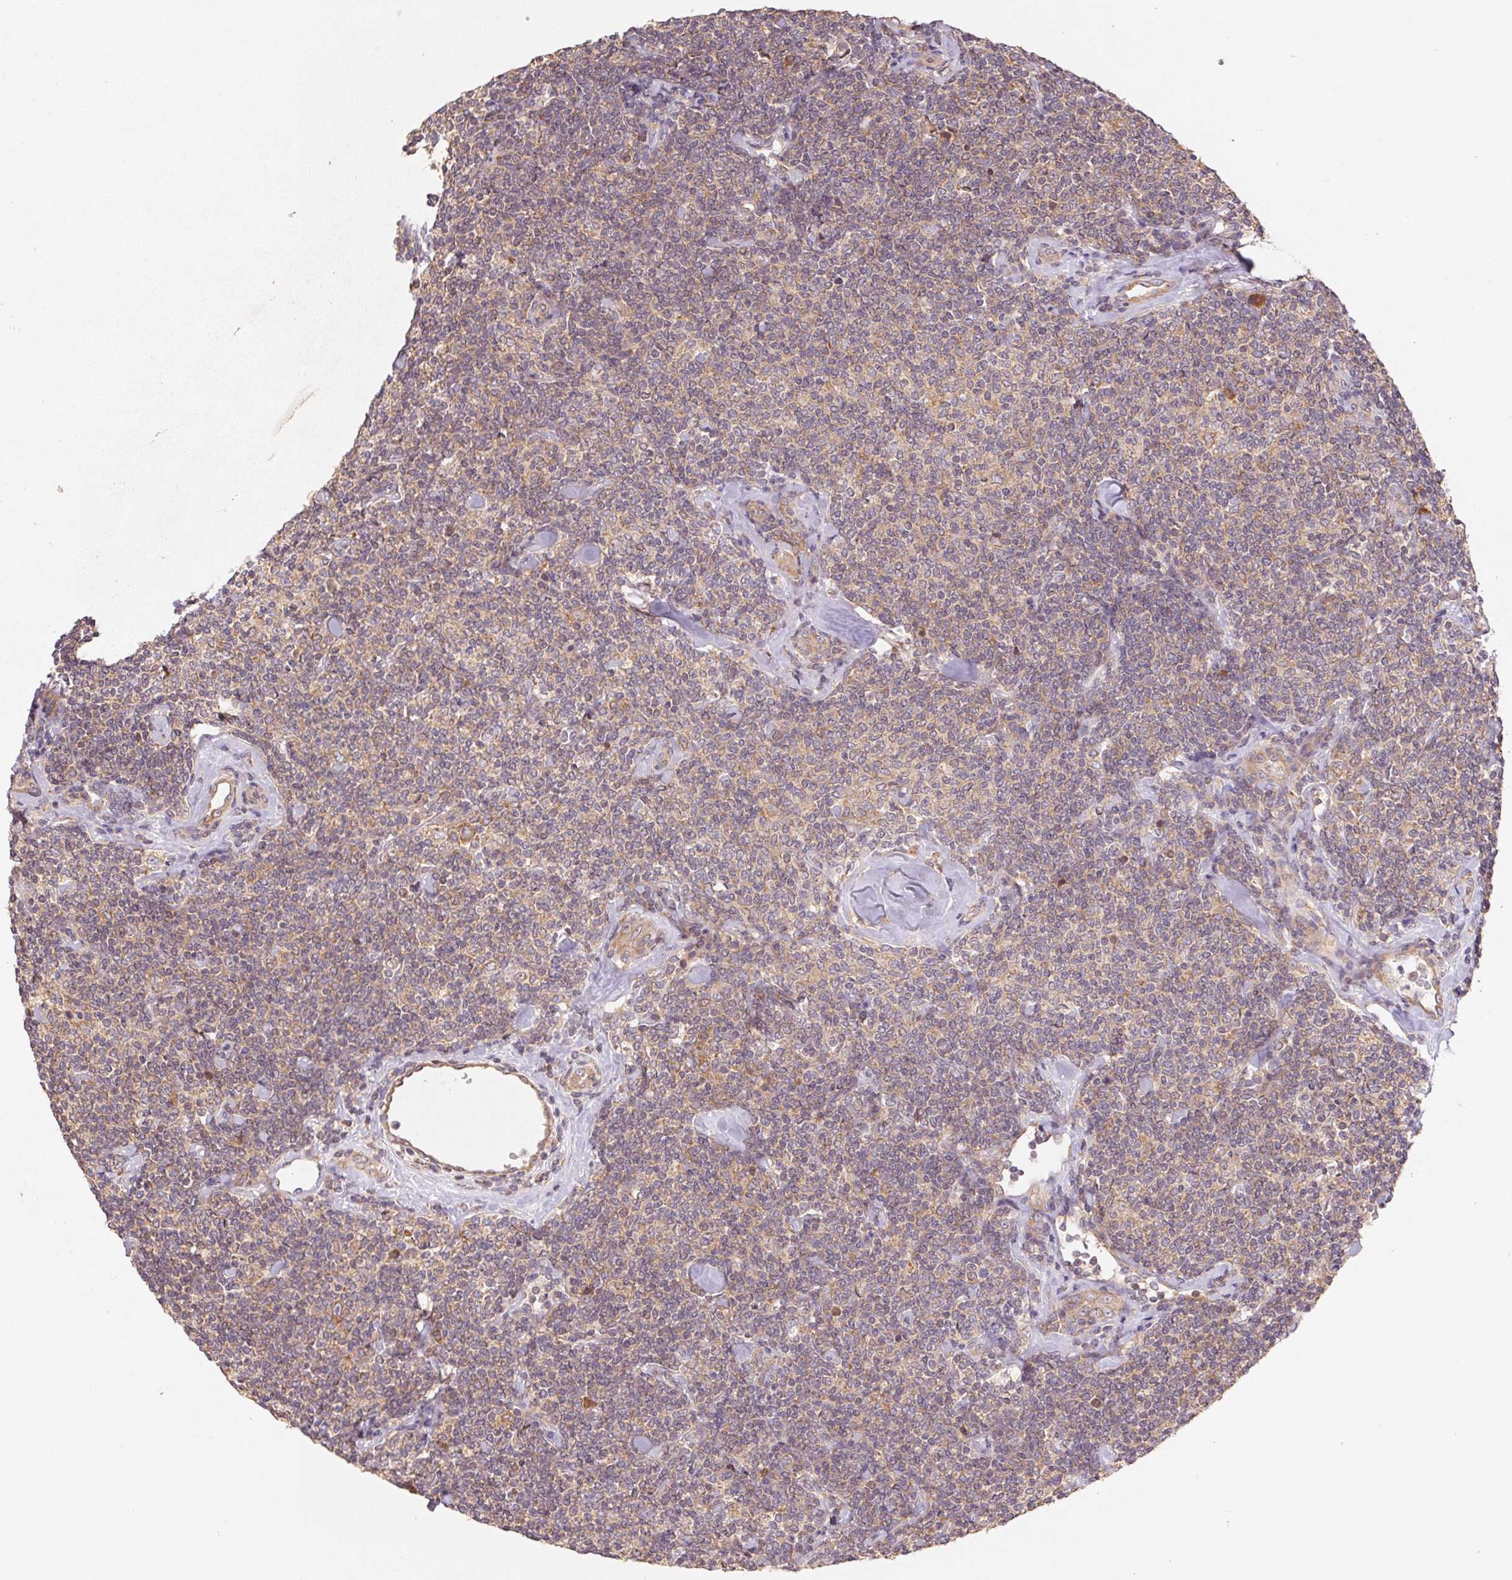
{"staining": {"intensity": "weak", "quantity": "25%-75%", "location": "cytoplasmic/membranous"}, "tissue": "lymphoma", "cell_type": "Tumor cells", "image_type": "cancer", "snomed": [{"axis": "morphology", "description": "Malignant lymphoma, non-Hodgkin's type, Low grade"}, {"axis": "topography", "description": "Lymph node"}], "caption": "Immunohistochemistry micrograph of low-grade malignant lymphoma, non-Hodgkin's type stained for a protein (brown), which shows low levels of weak cytoplasmic/membranous expression in about 25%-75% of tumor cells.", "gene": "RPL27A", "patient": {"sex": "female", "age": 56}}